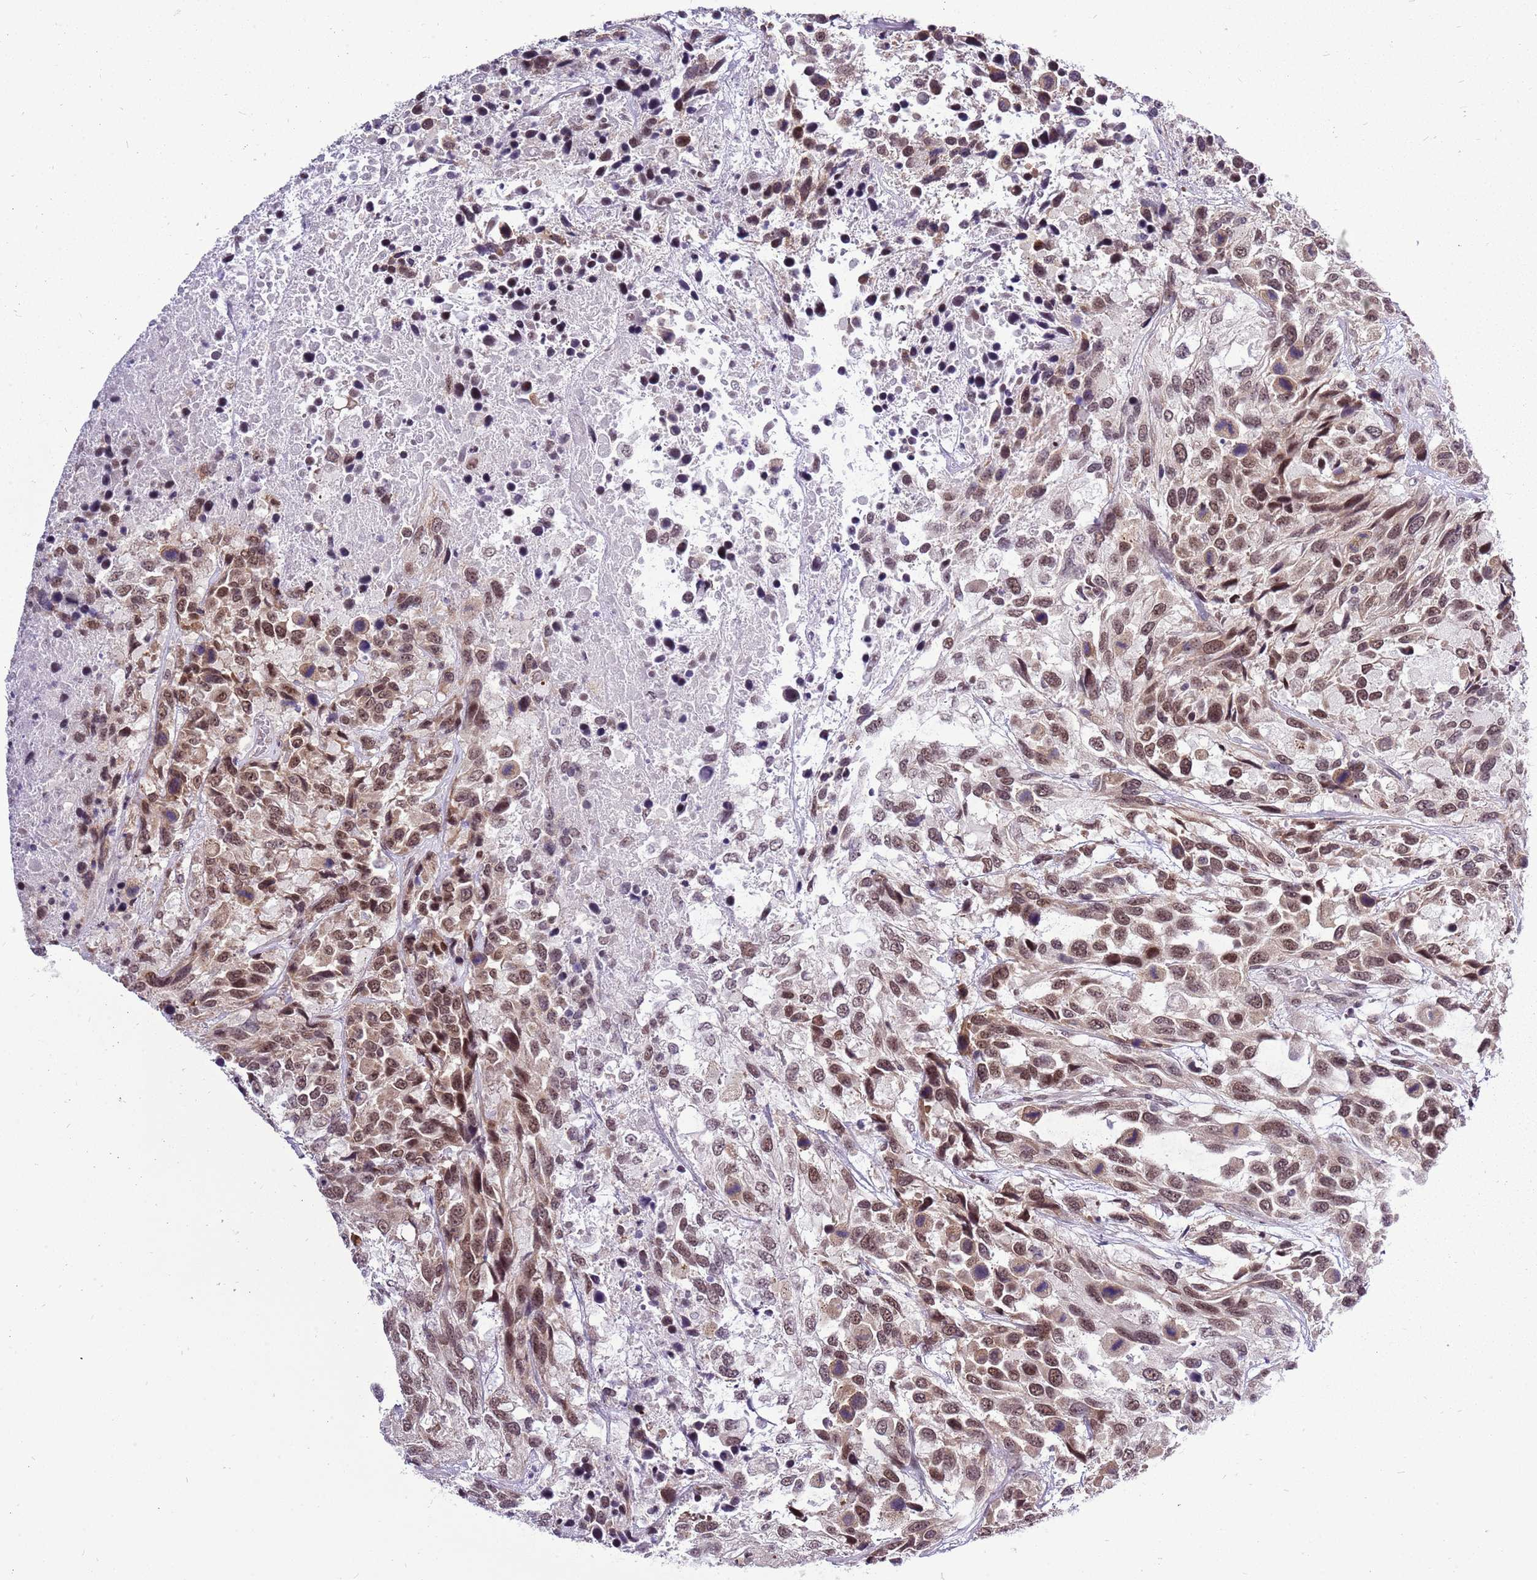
{"staining": {"intensity": "moderate", "quantity": ">75%", "location": "nuclear"}, "tissue": "urothelial cancer", "cell_type": "Tumor cells", "image_type": "cancer", "snomed": [{"axis": "morphology", "description": "Urothelial carcinoma, High grade"}, {"axis": "topography", "description": "Urinary bladder"}], "caption": "Protein staining exhibits moderate nuclear expression in about >75% of tumor cells in urothelial cancer.", "gene": "CCDC166", "patient": {"sex": "female", "age": 70}}